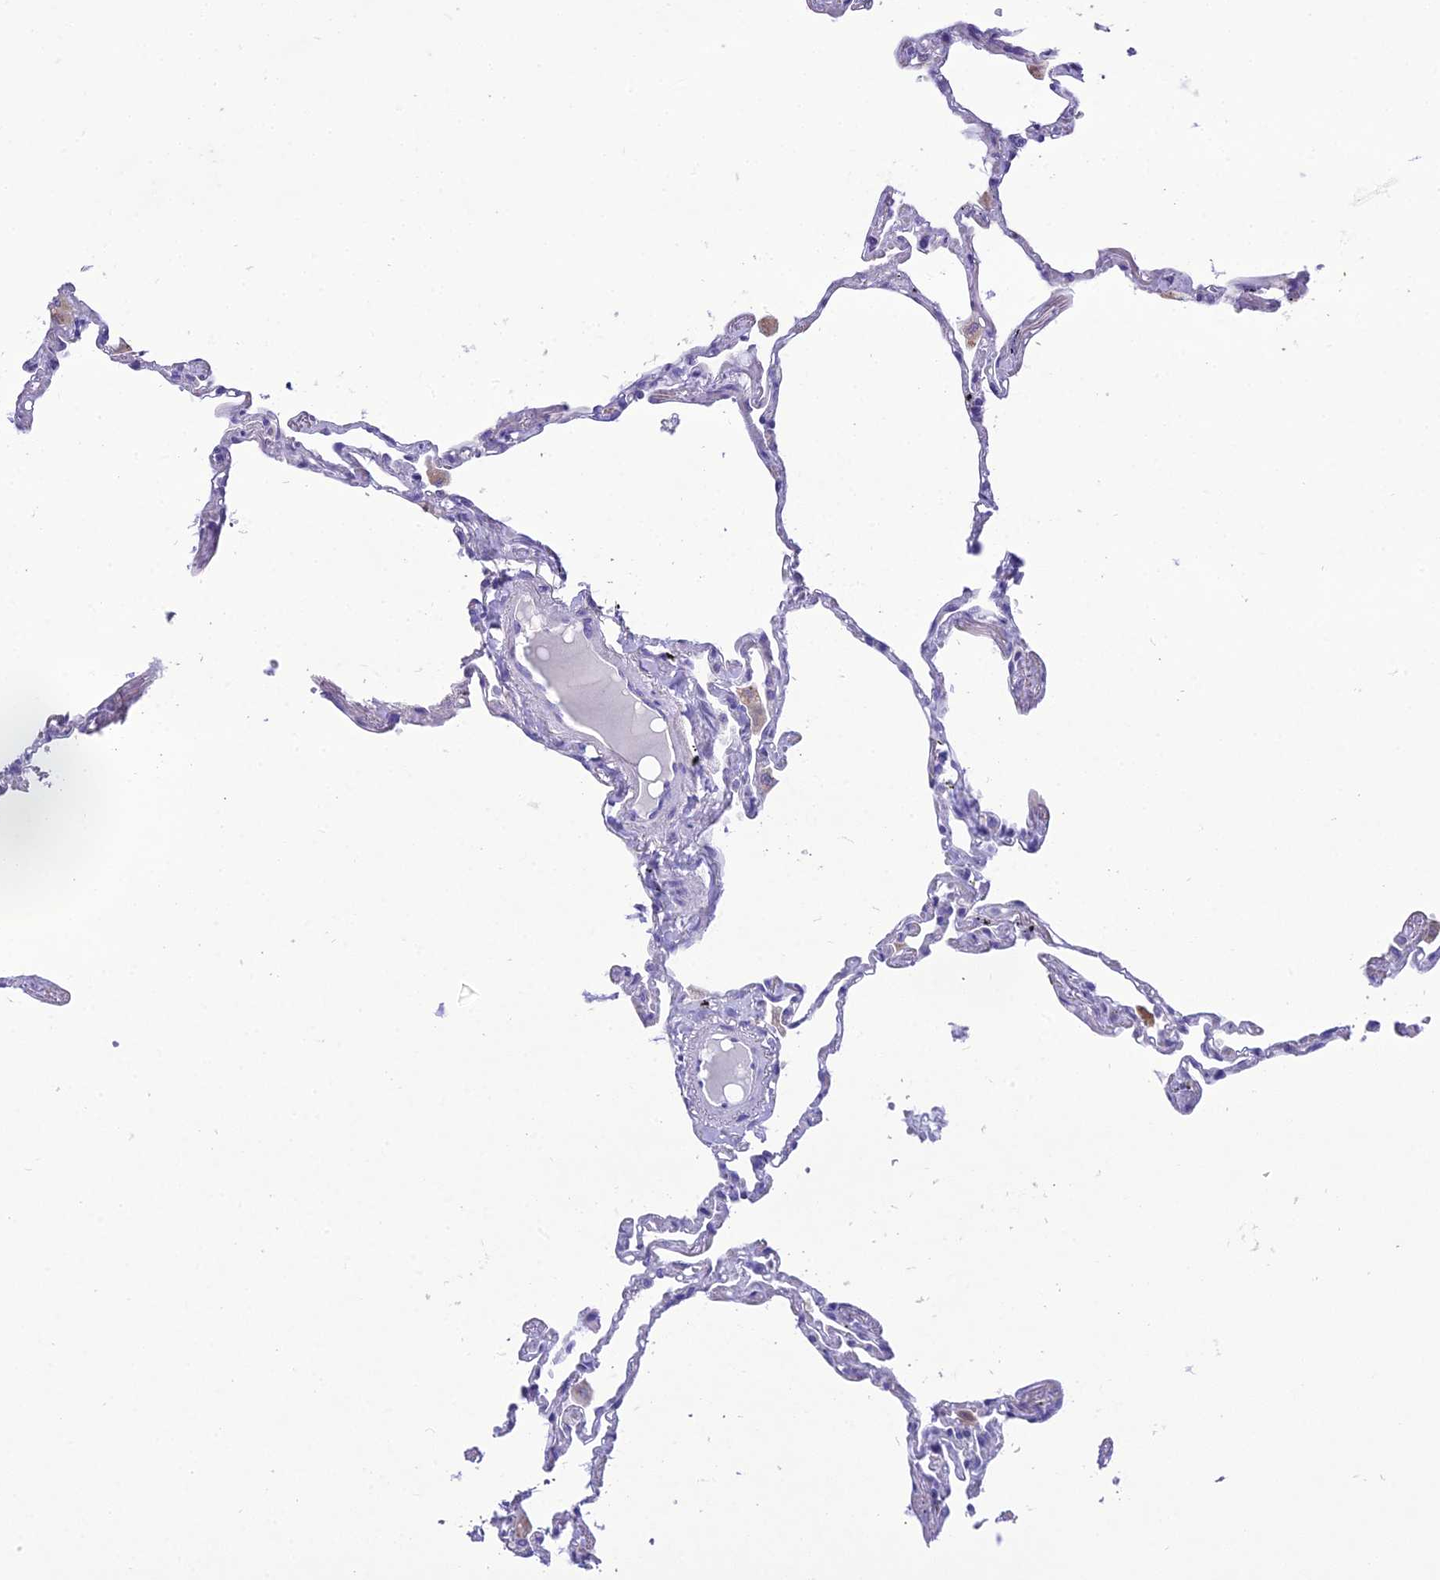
{"staining": {"intensity": "negative", "quantity": "none", "location": "none"}, "tissue": "lung", "cell_type": "Alveolar cells", "image_type": "normal", "snomed": [{"axis": "morphology", "description": "Normal tissue, NOS"}, {"axis": "topography", "description": "Lung"}], "caption": "High magnification brightfield microscopy of unremarkable lung stained with DAB (3,3'-diaminobenzidine) (brown) and counterstained with hematoxylin (blue): alveolar cells show no significant staining. The staining is performed using DAB (3,3'-diaminobenzidine) brown chromogen with nuclei counter-stained in using hematoxylin.", "gene": "MIIP", "patient": {"sex": "female", "age": 67}}